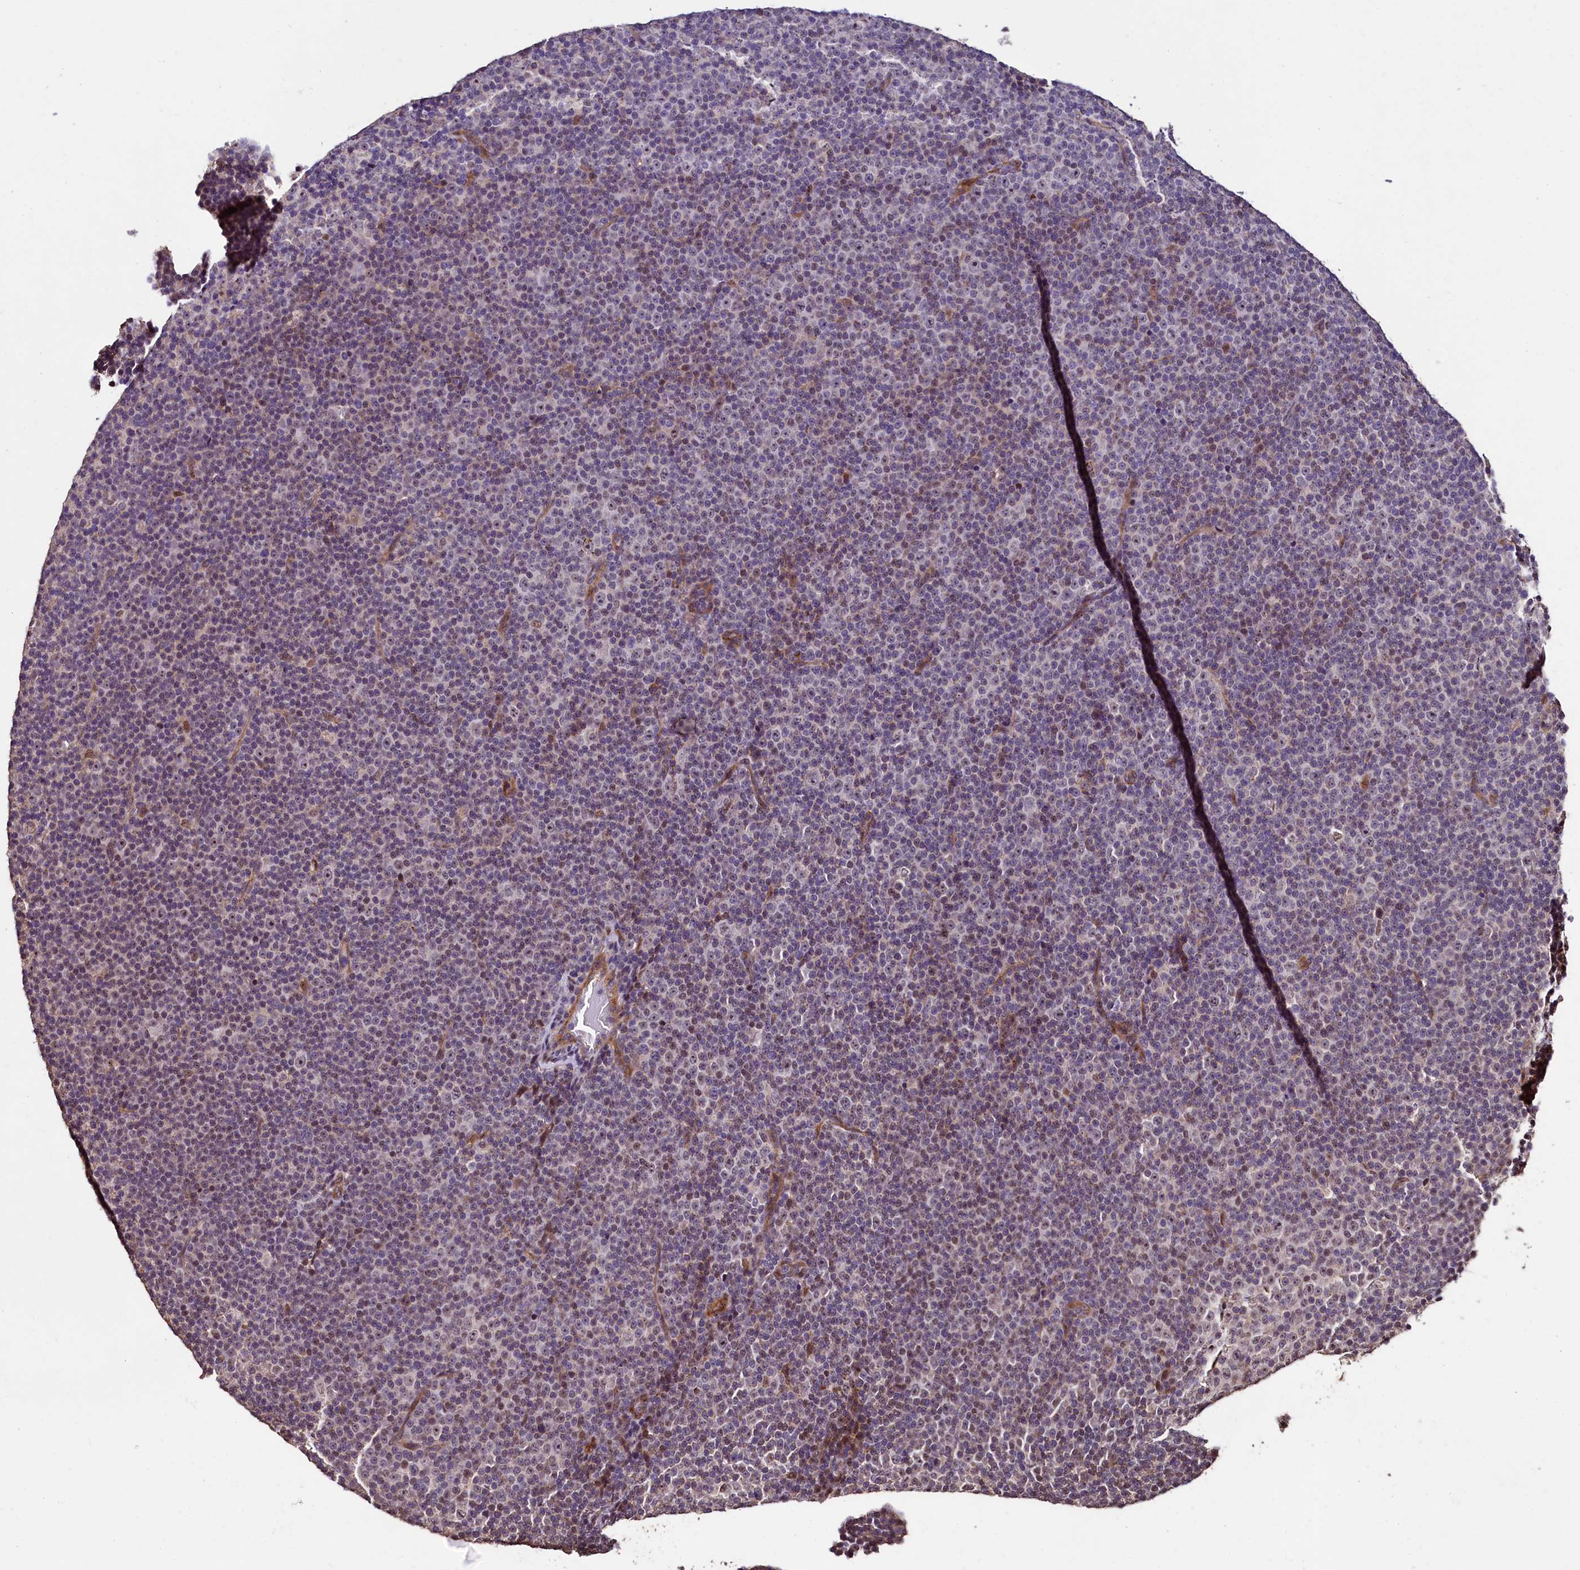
{"staining": {"intensity": "weak", "quantity": "25%-75%", "location": "cytoplasmic/membranous"}, "tissue": "lymphoma", "cell_type": "Tumor cells", "image_type": "cancer", "snomed": [{"axis": "morphology", "description": "Malignant lymphoma, non-Hodgkin's type, Low grade"}, {"axis": "topography", "description": "Lymph node"}], "caption": "Protein expression analysis of lymphoma demonstrates weak cytoplasmic/membranous positivity in approximately 25%-75% of tumor cells. (Brightfield microscopy of DAB IHC at high magnification).", "gene": "PALM", "patient": {"sex": "female", "age": 67}}